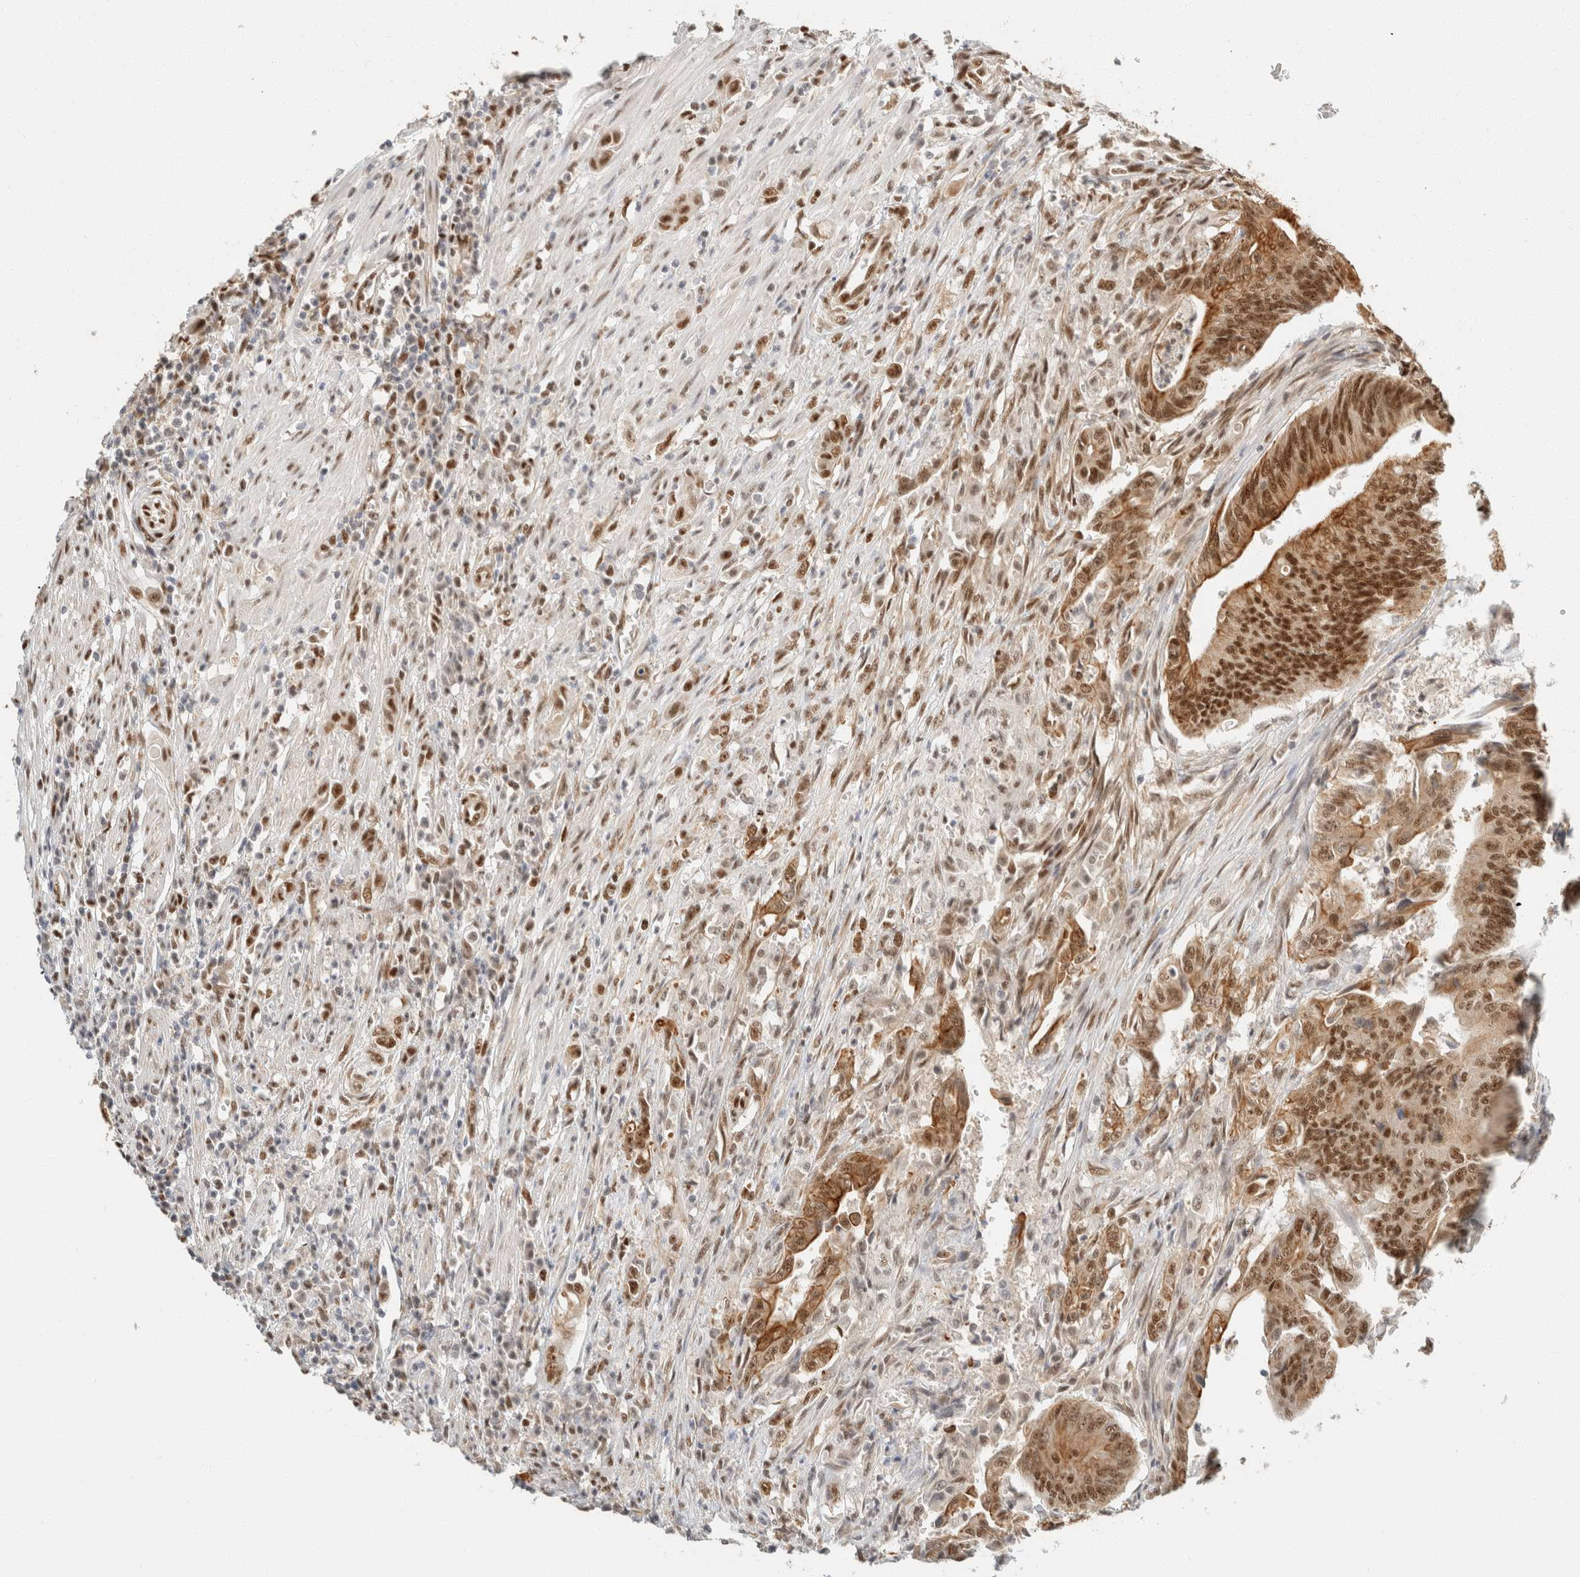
{"staining": {"intensity": "moderate", "quantity": ">75%", "location": "cytoplasmic/membranous,nuclear"}, "tissue": "colorectal cancer", "cell_type": "Tumor cells", "image_type": "cancer", "snomed": [{"axis": "morphology", "description": "Adenoma, NOS"}, {"axis": "morphology", "description": "Adenocarcinoma, NOS"}, {"axis": "topography", "description": "Colon"}], "caption": "A photomicrograph showing moderate cytoplasmic/membranous and nuclear staining in about >75% of tumor cells in adenocarcinoma (colorectal), as visualized by brown immunohistochemical staining.", "gene": "ZNF768", "patient": {"sex": "male", "age": 79}}